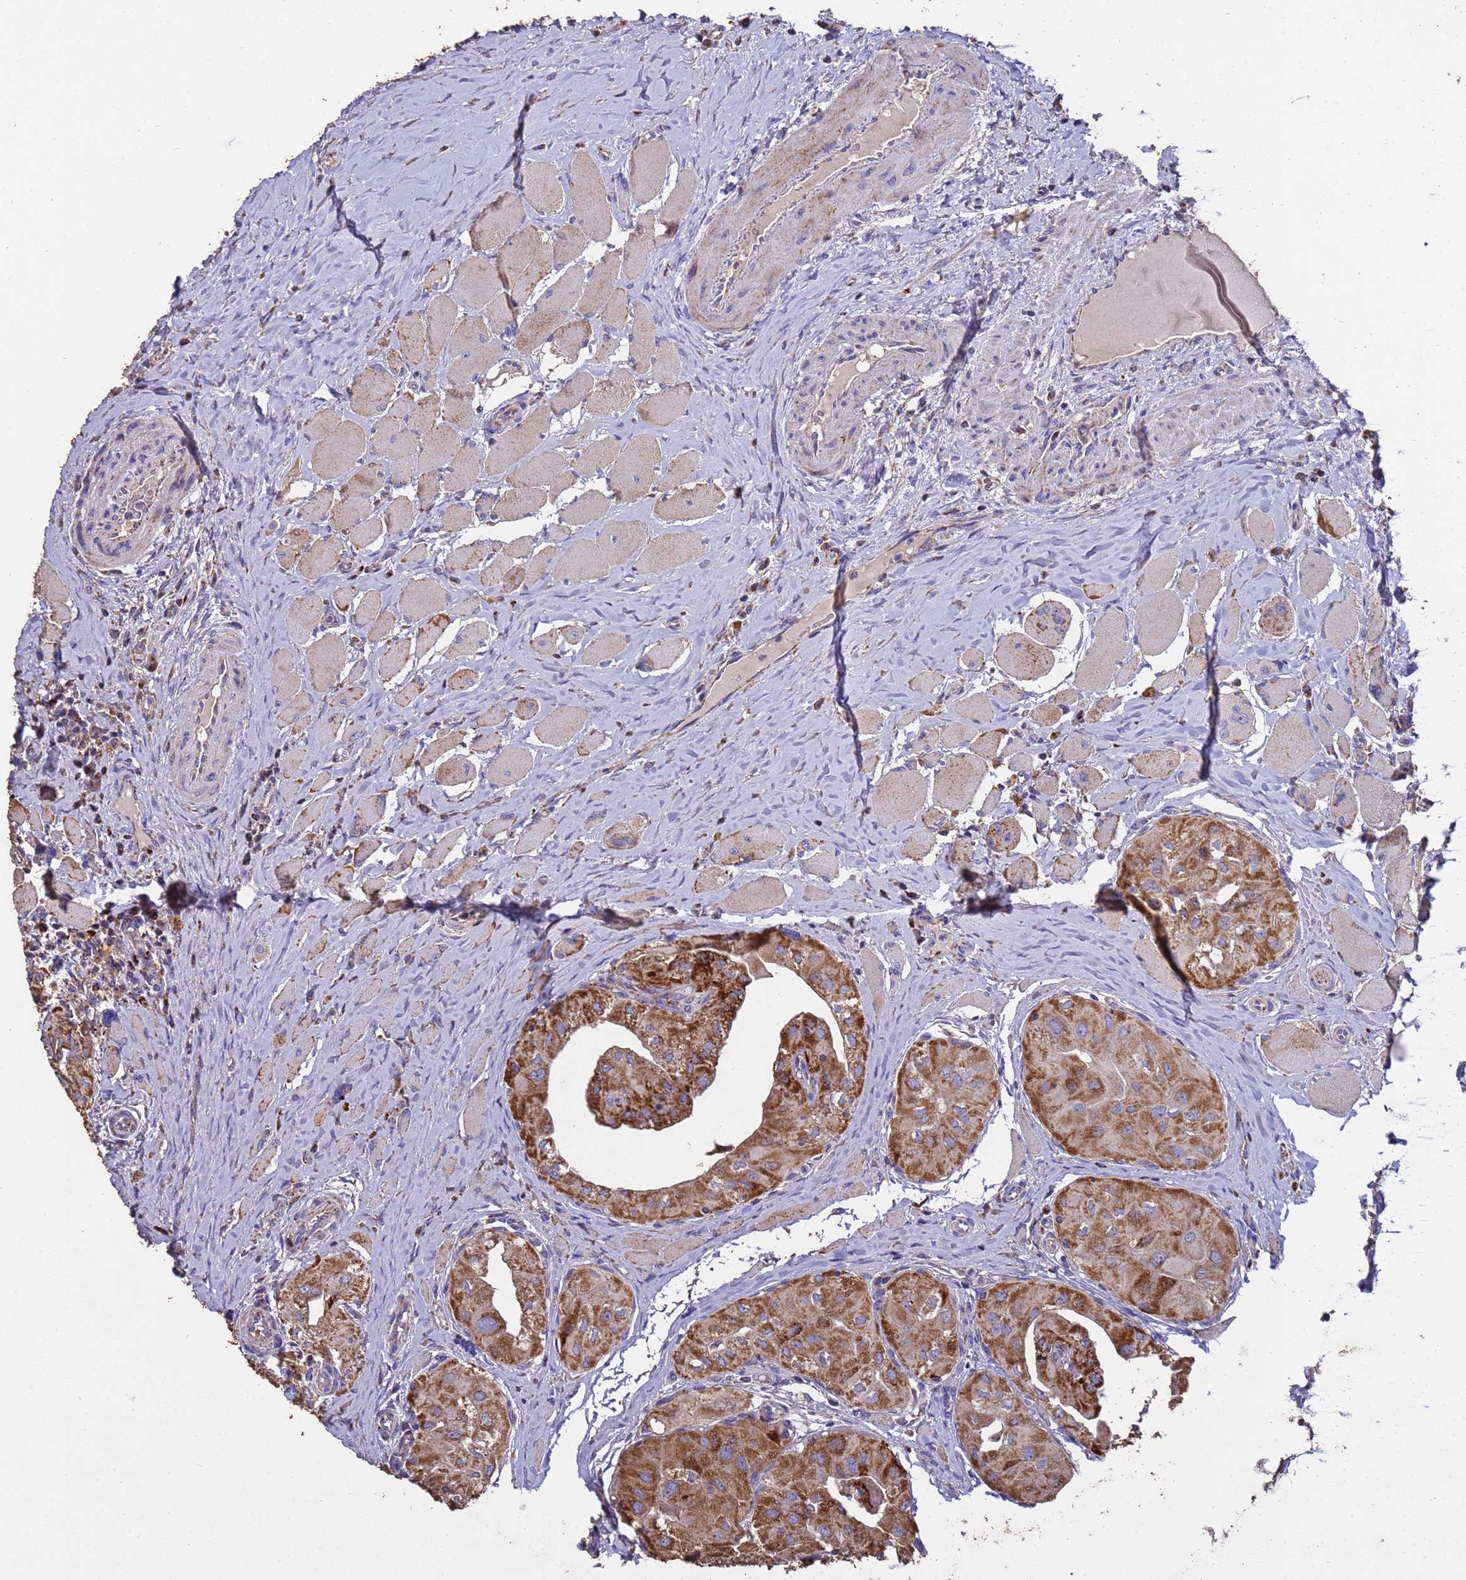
{"staining": {"intensity": "strong", "quantity": ">75%", "location": "cytoplasmic/membranous"}, "tissue": "thyroid cancer", "cell_type": "Tumor cells", "image_type": "cancer", "snomed": [{"axis": "morphology", "description": "Papillary adenocarcinoma, NOS"}, {"axis": "topography", "description": "Thyroid gland"}], "caption": "DAB immunohistochemical staining of thyroid papillary adenocarcinoma displays strong cytoplasmic/membranous protein positivity in about >75% of tumor cells.", "gene": "ZNFX1", "patient": {"sex": "female", "age": 59}}